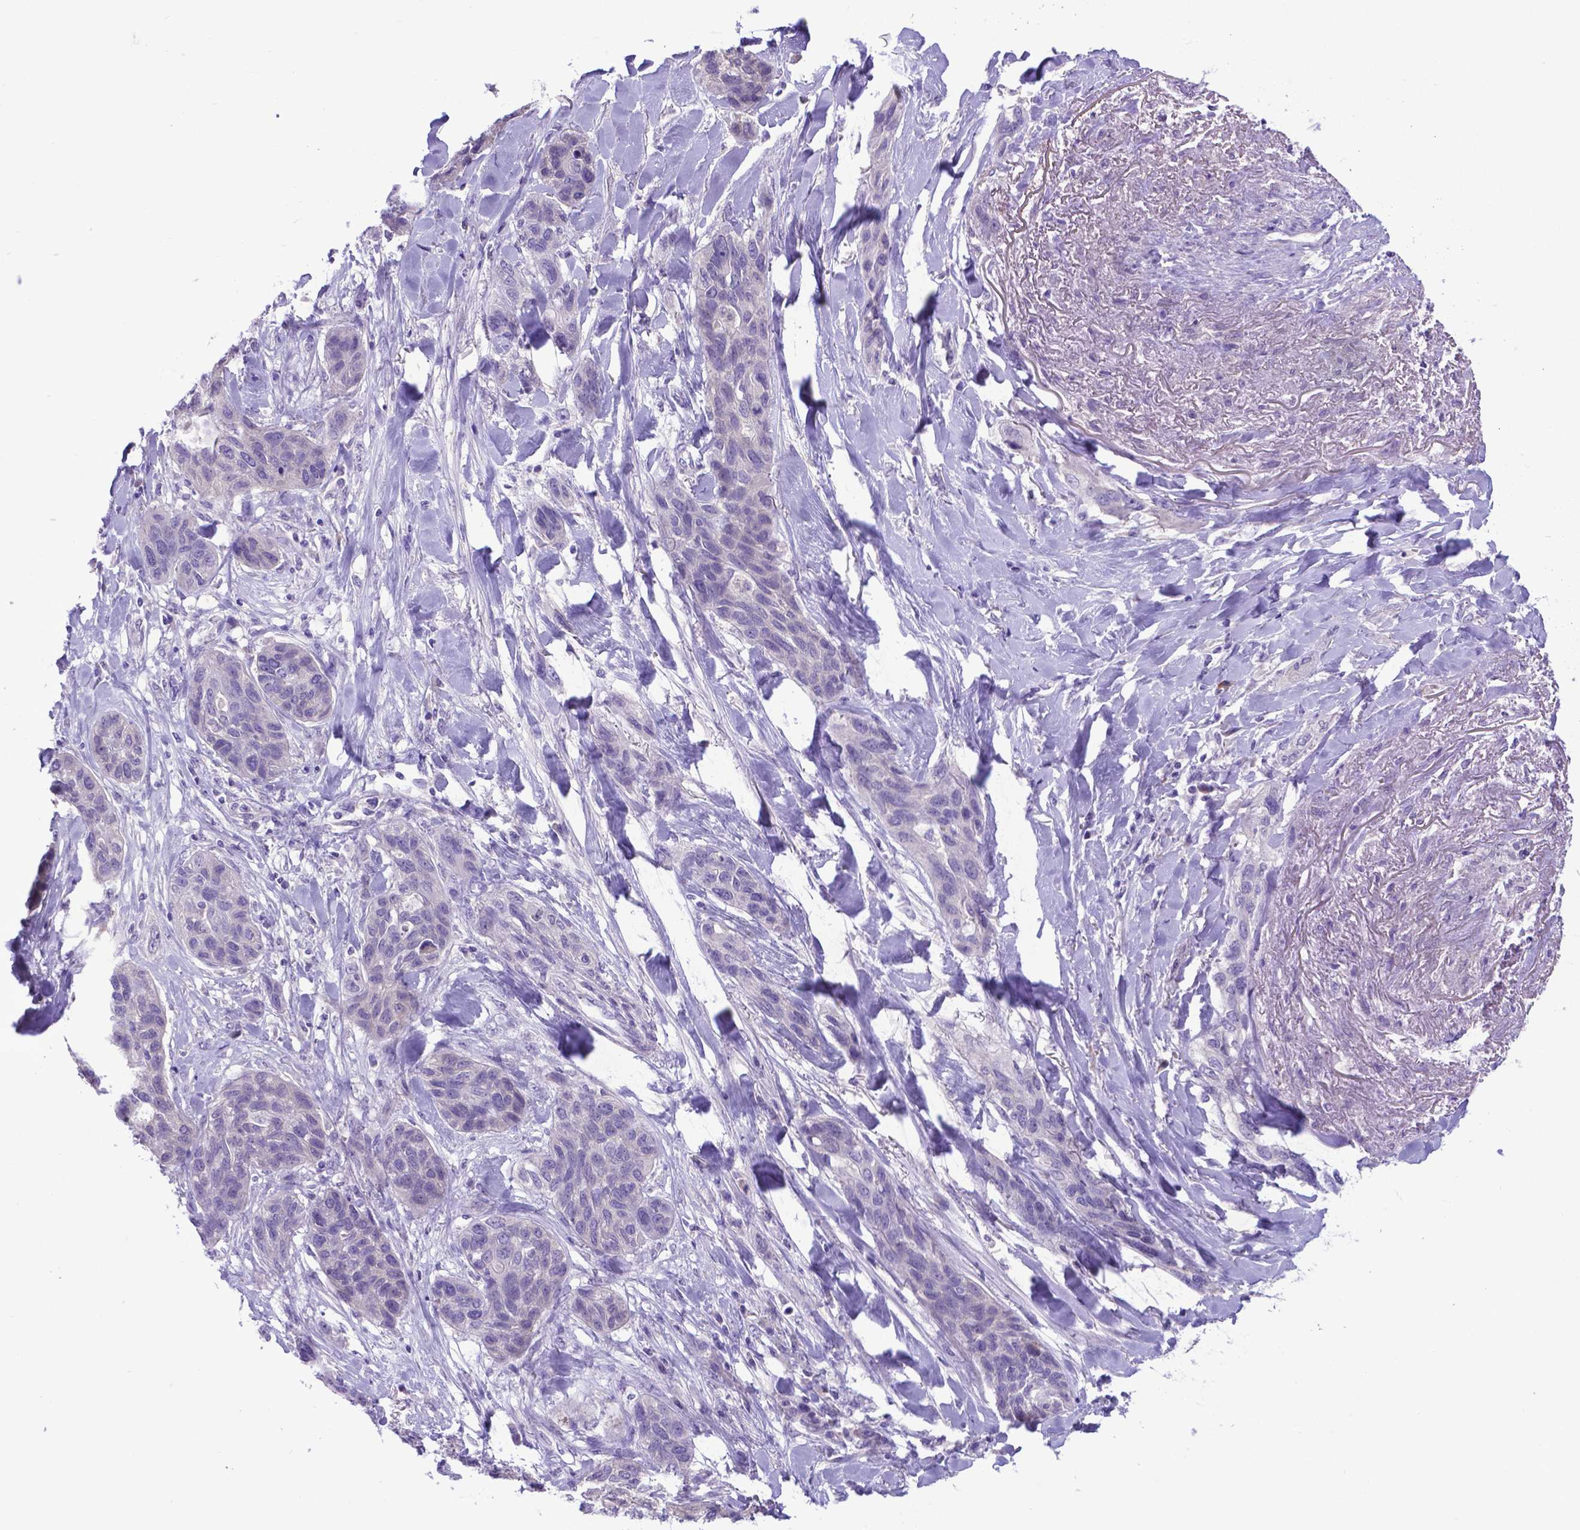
{"staining": {"intensity": "negative", "quantity": "none", "location": "none"}, "tissue": "lung cancer", "cell_type": "Tumor cells", "image_type": "cancer", "snomed": [{"axis": "morphology", "description": "Squamous cell carcinoma, NOS"}, {"axis": "topography", "description": "Lung"}], "caption": "Tumor cells are negative for brown protein staining in squamous cell carcinoma (lung).", "gene": "ADRA2B", "patient": {"sex": "female", "age": 70}}